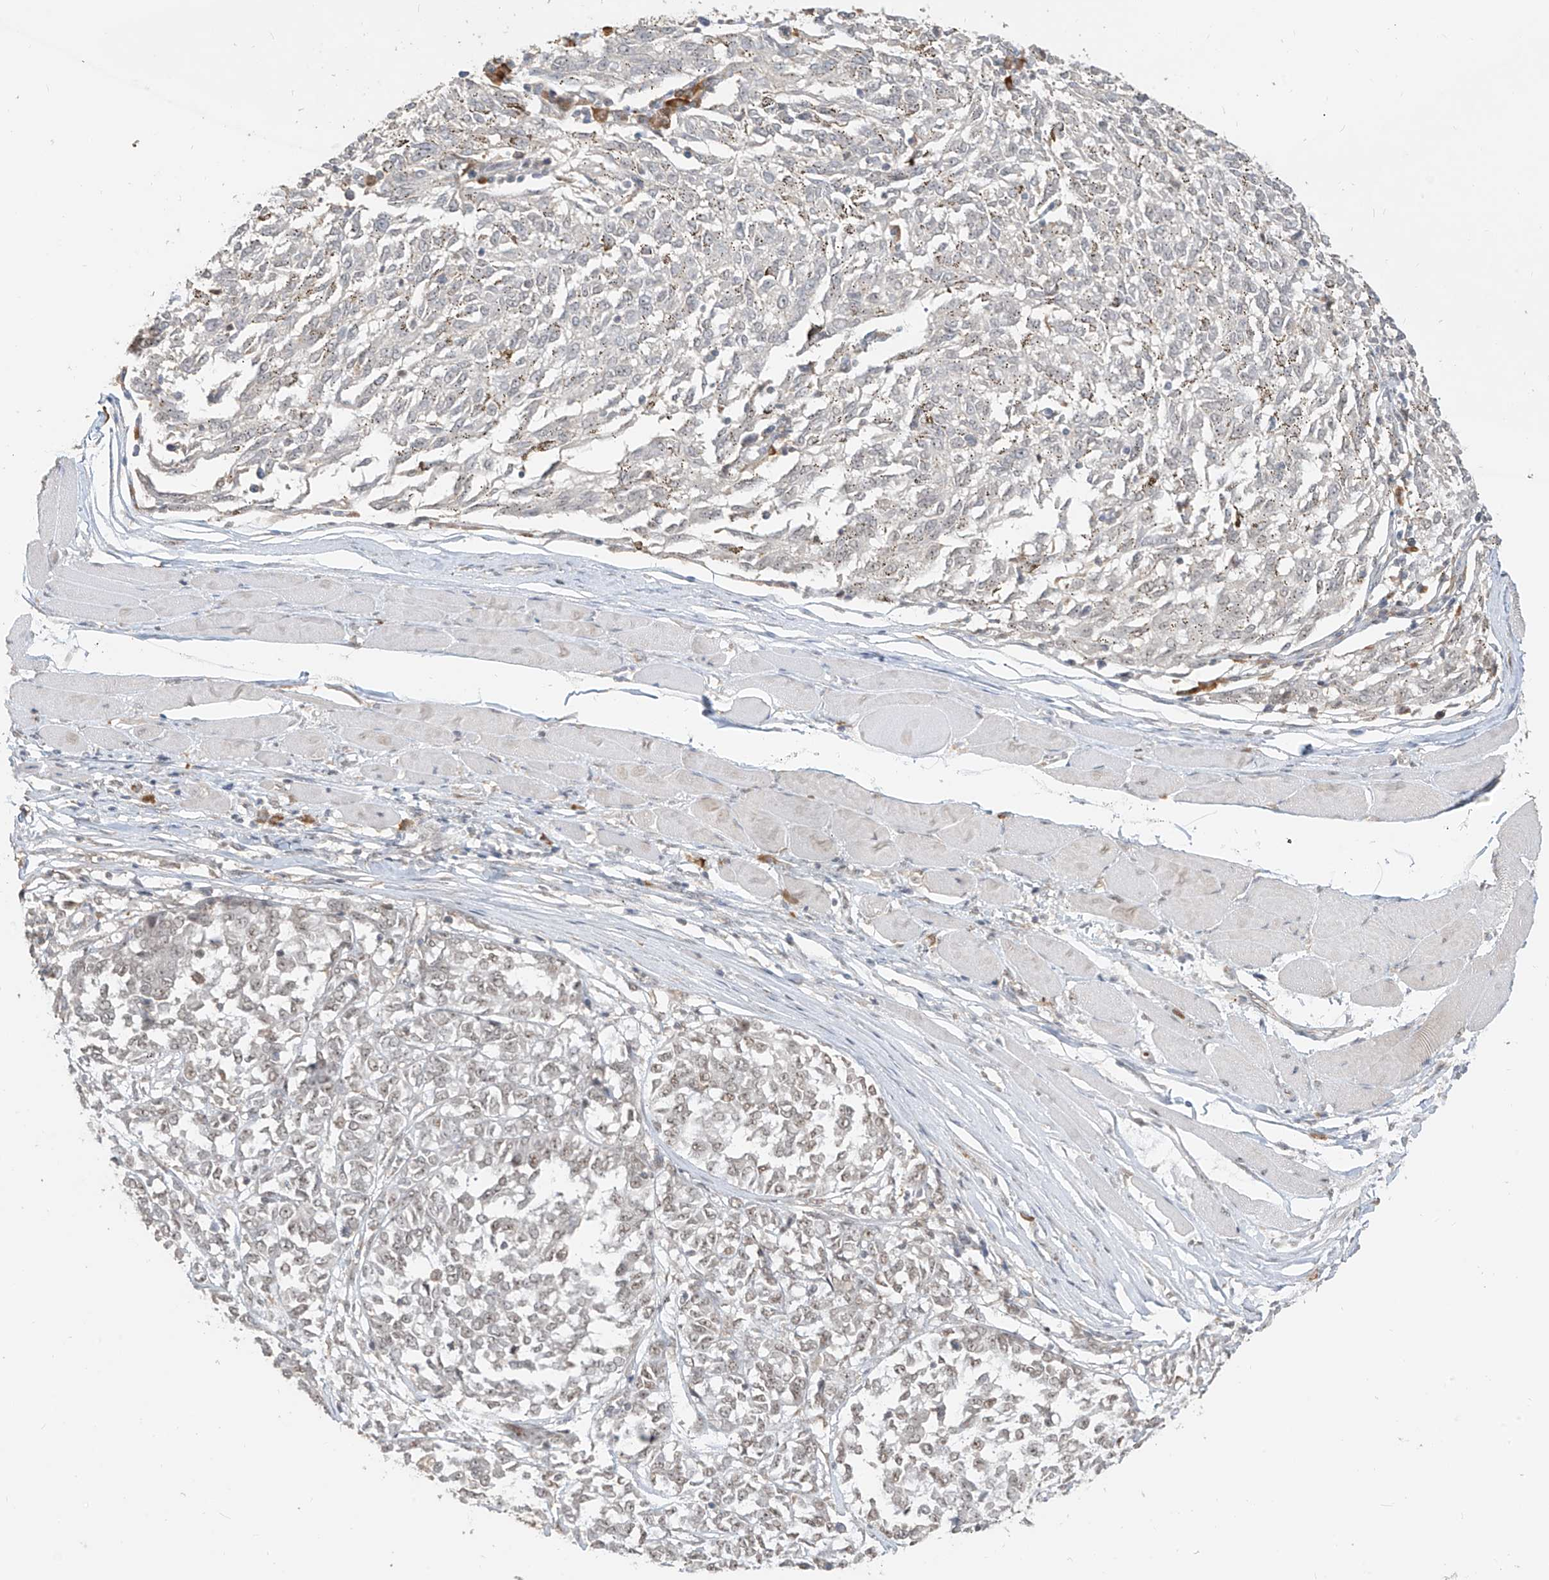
{"staining": {"intensity": "weak", "quantity": "<25%", "location": "nuclear"}, "tissue": "melanoma", "cell_type": "Tumor cells", "image_type": "cancer", "snomed": [{"axis": "morphology", "description": "Malignant melanoma, NOS"}, {"axis": "topography", "description": "Skin"}], "caption": "Histopathology image shows no protein expression in tumor cells of melanoma tissue.", "gene": "ZMYM2", "patient": {"sex": "female", "age": 72}}